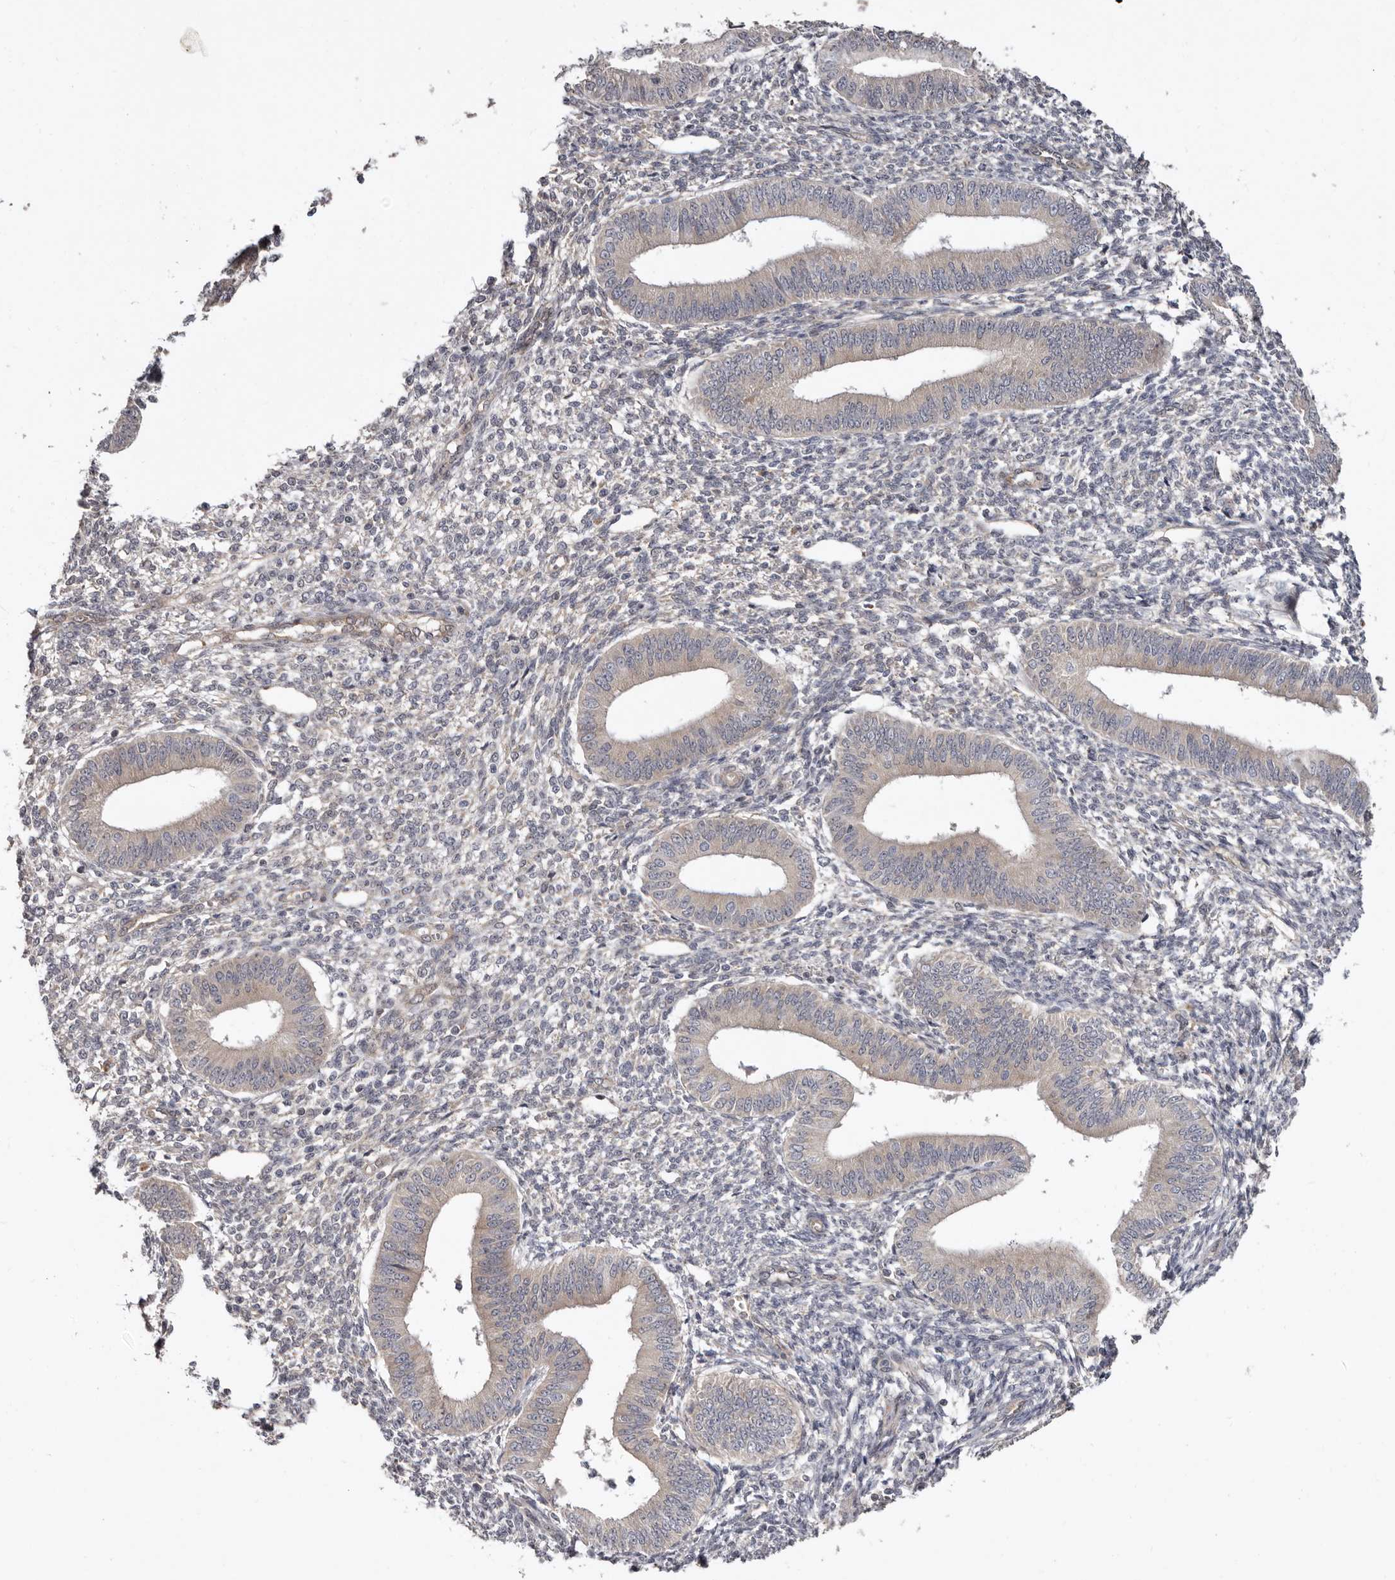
{"staining": {"intensity": "weak", "quantity": "25%-75%", "location": "cytoplasmic/membranous"}, "tissue": "endometrium", "cell_type": "Cells in endometrial stroma", "image_type": "normal", "snomed": [{"axis": "morphology", "description": "Normal tissue, NOS"}, {"axis": "topography", "description": "Endometrium"}], "caption": "IHC (DAB) staining of normal human endometrium demonstrates weak cytoplasmic/membranous protein staining in about 25%-75% of cells in endometrial stroma.", "gene": "SBDS", "patient": {"sex": "female", "age": 46}}